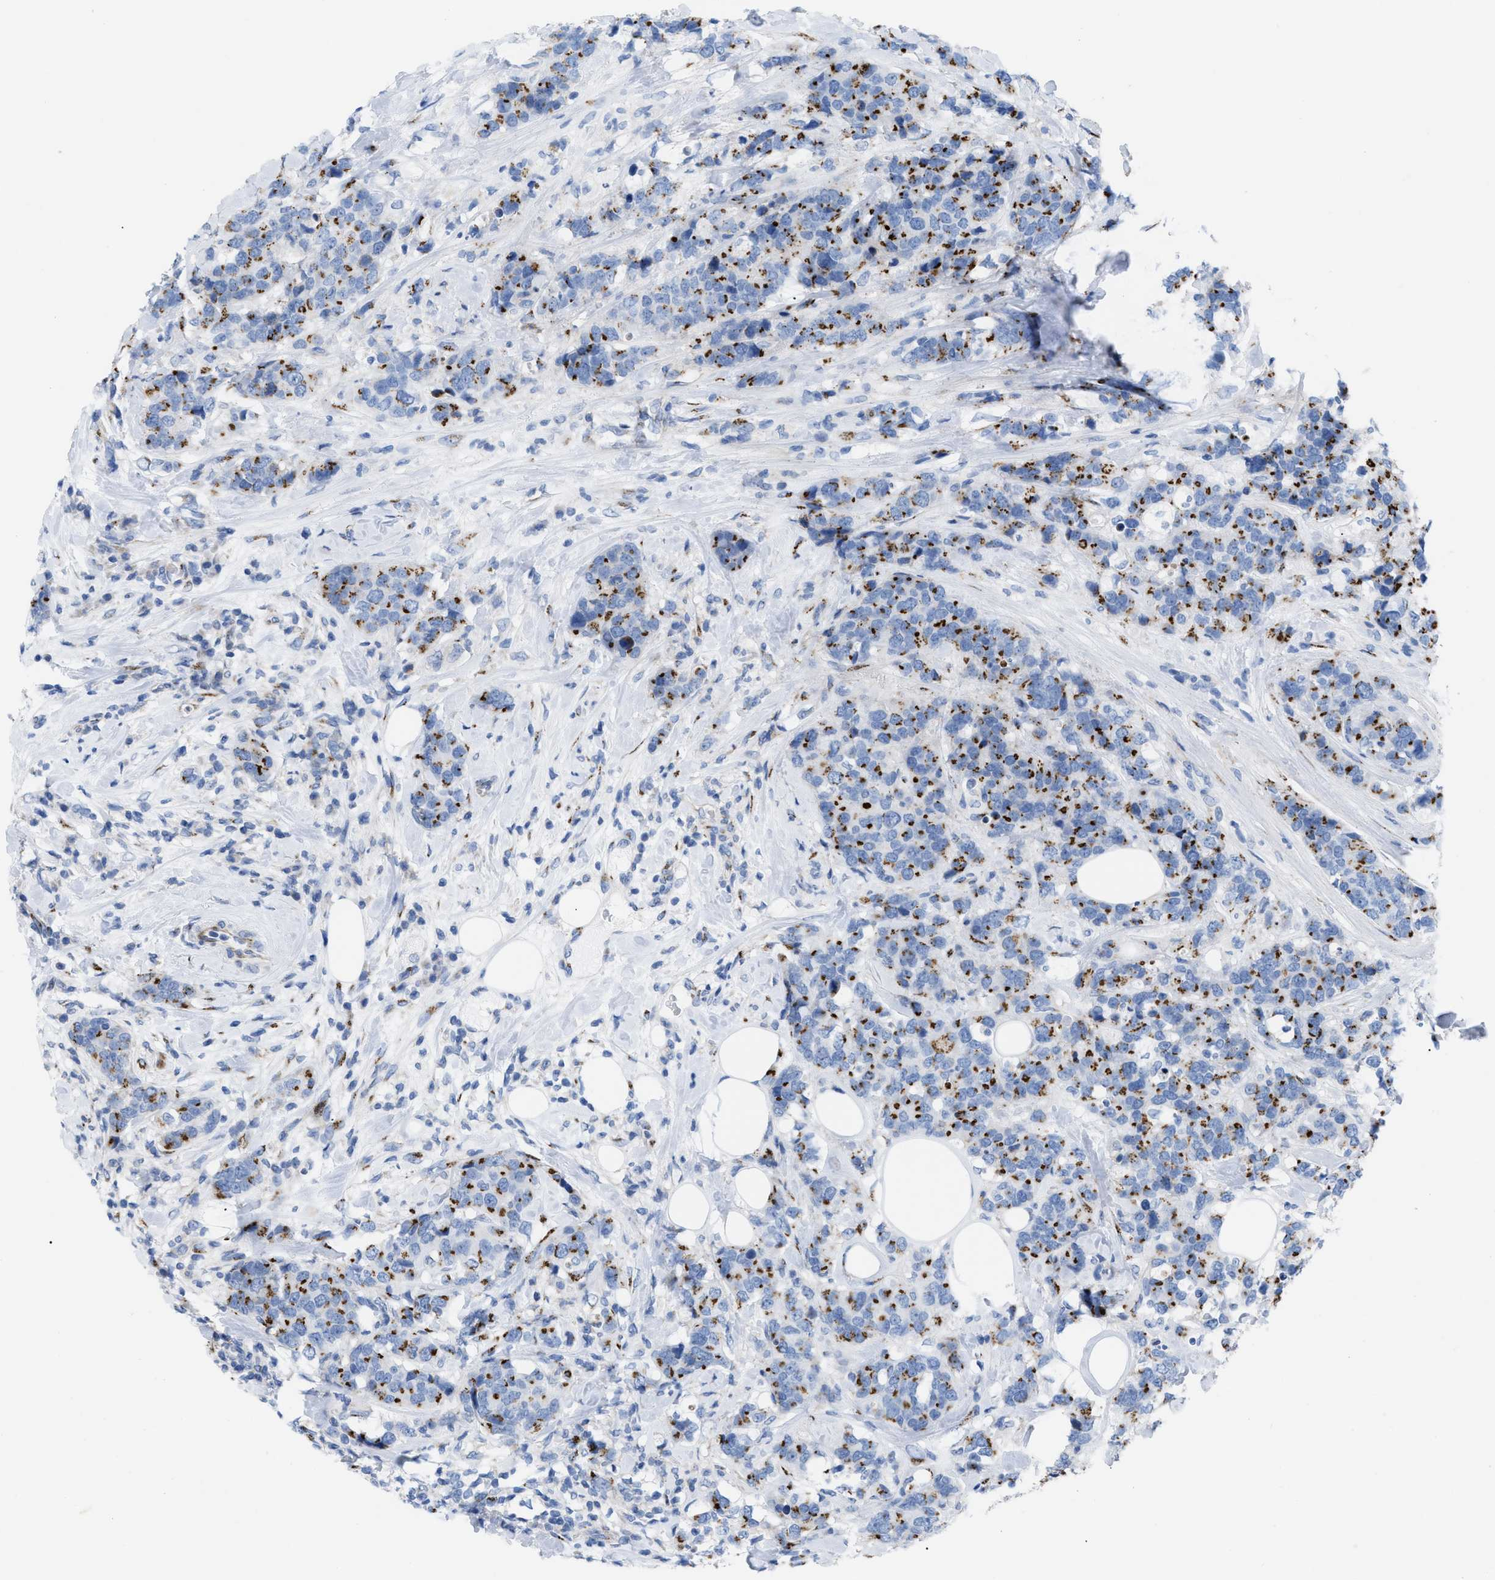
{"staining": {"intensity": "strong", "quantity": ">75%", "location": "cytoplasmic/membranous"}, "tissue": "breast cancer", "cell_type": "Tumor cells", "image_type": "cancer", "snomed": [{"axis": "morphology", "description": "Lobular carcinoma"}, {"axis": "topography", "description": "Breast"}], "caption": "A high amount of strong cytoplasmic/membranous staining is present in about >75% of tumor cells in breast lobular carcinoma tissue.", "gene": "TMEM17", "patient": {"sex": "female", "age": 59}}